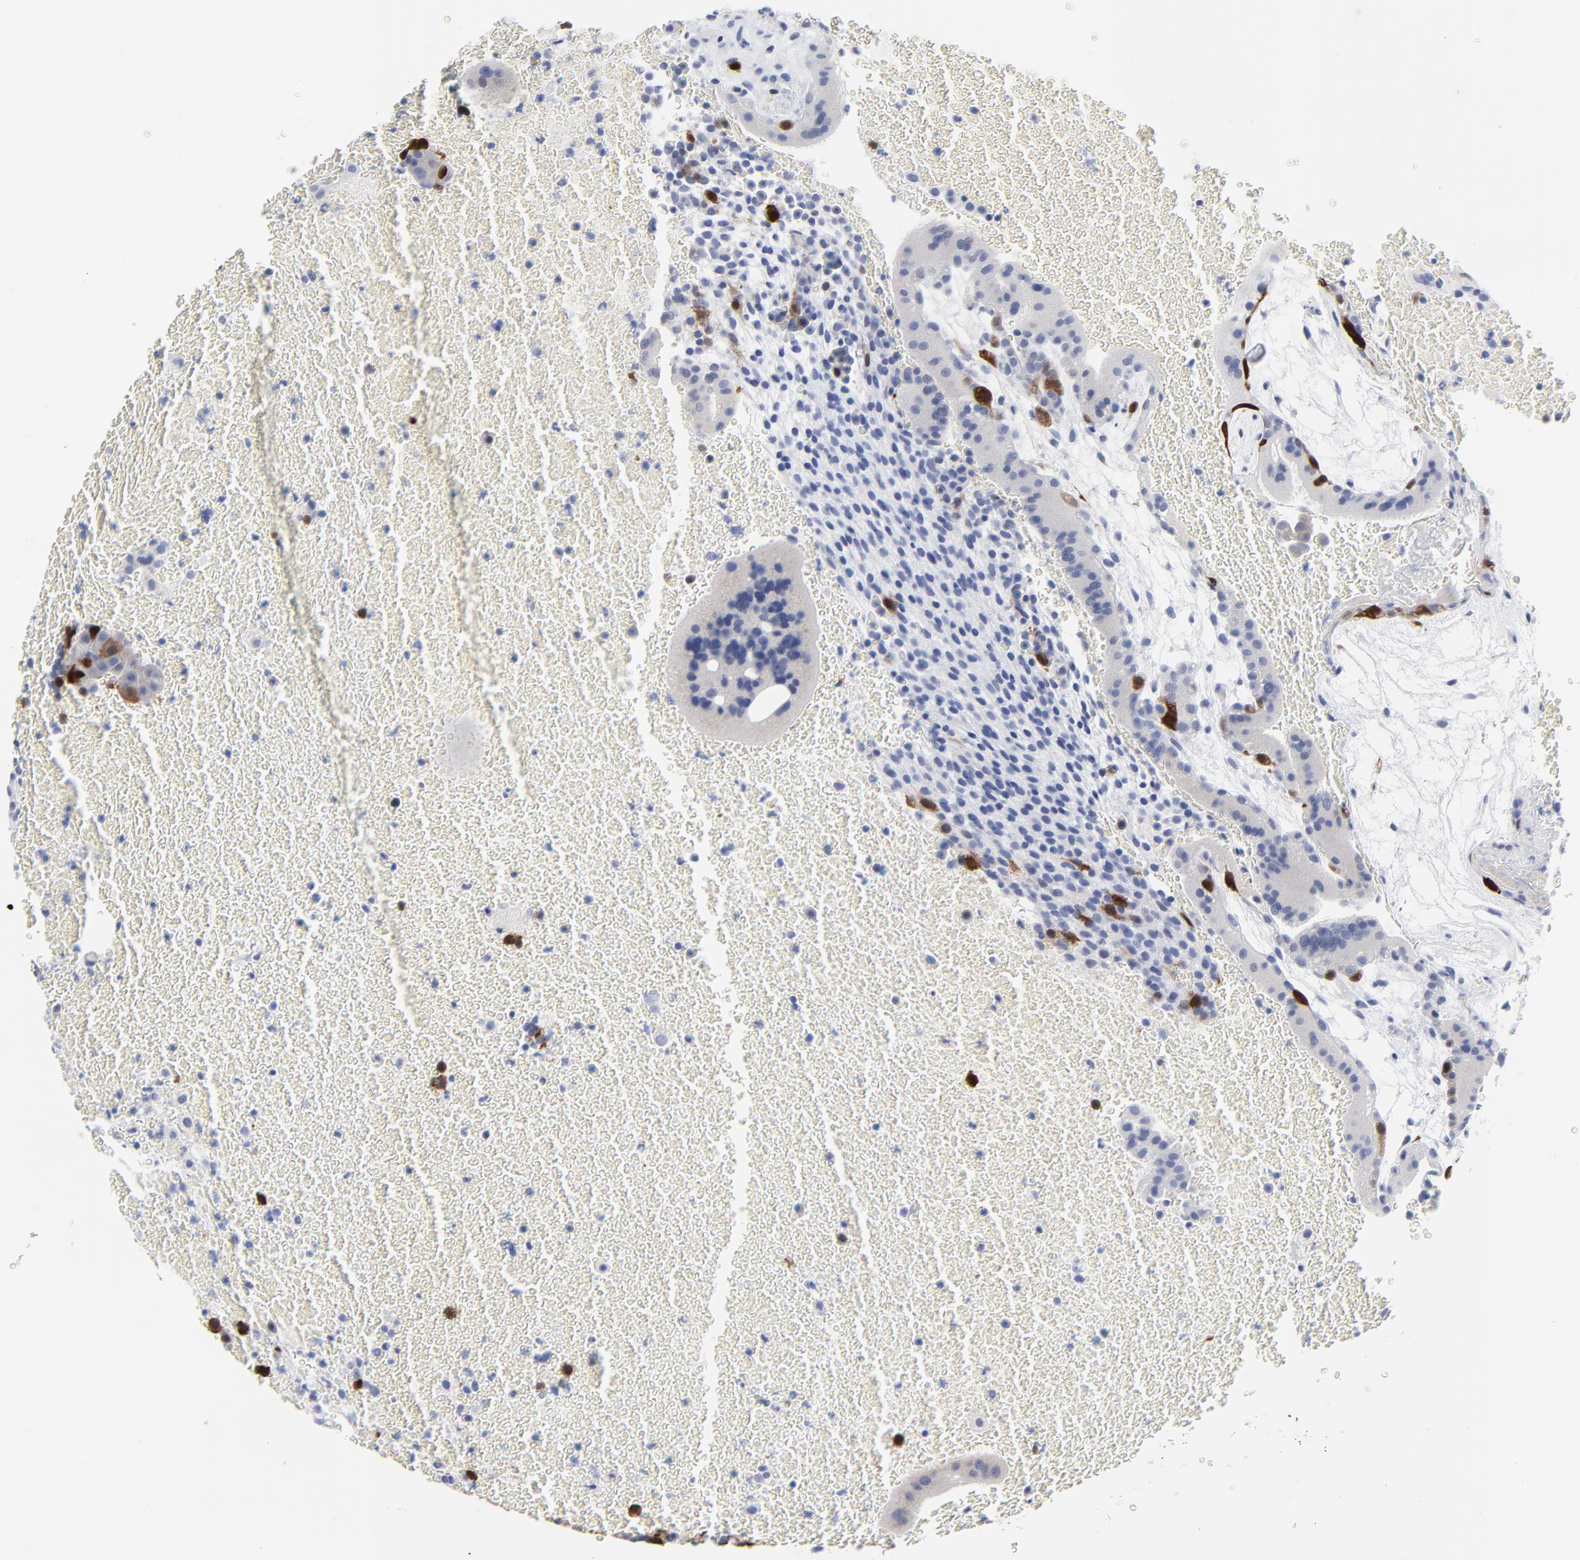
{"staining": {"intensity": "strong", "quantity": "<25%", "location": "cytoplasmic/membranous,nuclear"}, "tissue": "placenta", "cell_type": "Decidual cells", "image_type": "normal", "snomed": [{"axis": "morphology", "description": "Normal tissue, NOS"}, {"axis": "topography", "description": "Placenta"}], "caption": "Immunohistochemistry of benign human placenta displays medium levels of strong cytoplasmic/membranous,nuclear positivity in about <25% of decidual cells.", "gene": "CDK1", "patient": {"sex": "female", "age": 19}}